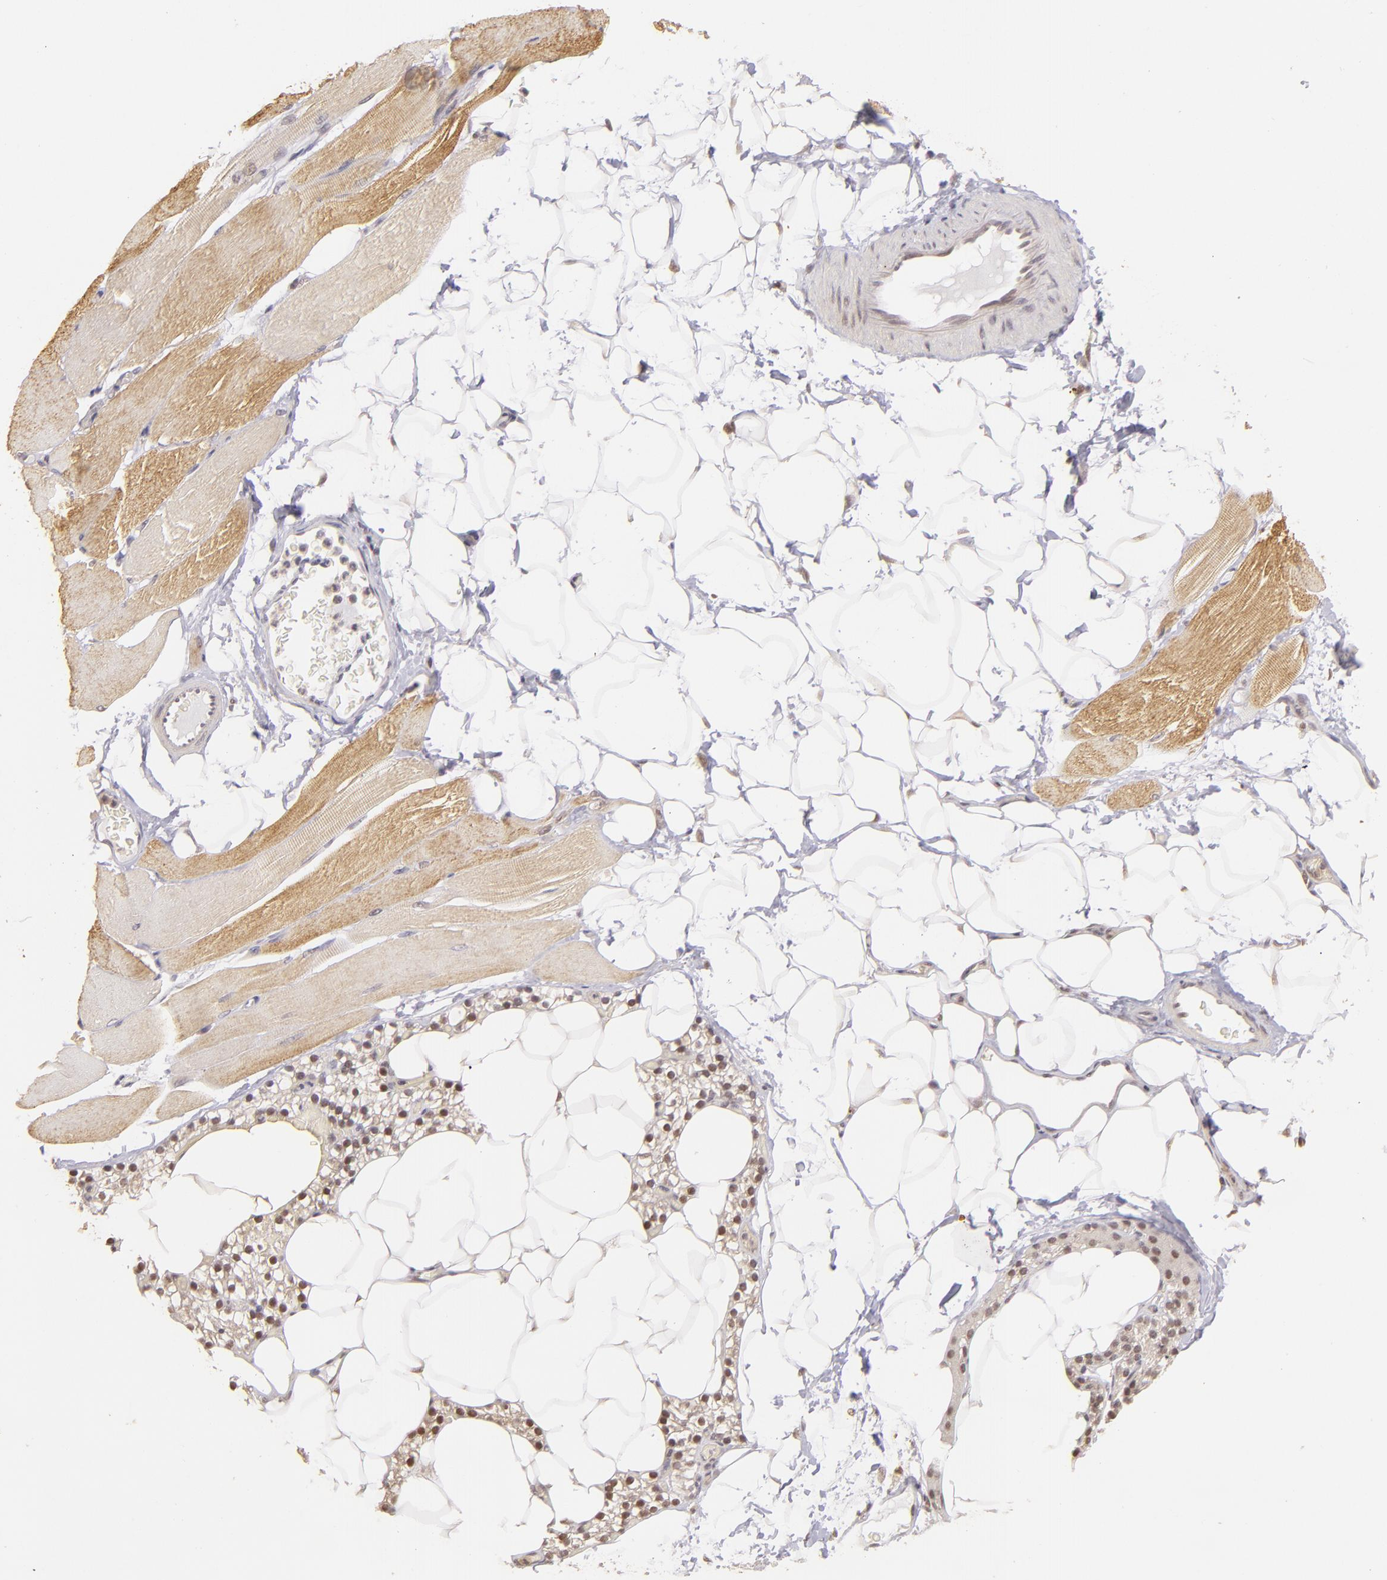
{"staining": {"intensity": "moderate", "quantity": "<25%", "location": "cytoplasmic/membranous"}, "tissue": "skeletal muscle", "cell_type": "Myocytes", "image_type": "normal", "snomed": [{"axis": "morphology", "description": "Normal tissue, NOS"}, {"axis": "topography", "description": "Skeletal muscle"}, {"axis": "topography", "description": "Parathyroid gland"}], "caption": "Immunohistochemistry histopathology image of benign human skeletal muscle stained for a protein (brown), which displays low levels of moderate cytoplasmic/membranous staining in approximately <25% of myocytes.", "gene": "RARB", "patient": {"sex": "female", "age": 37}}